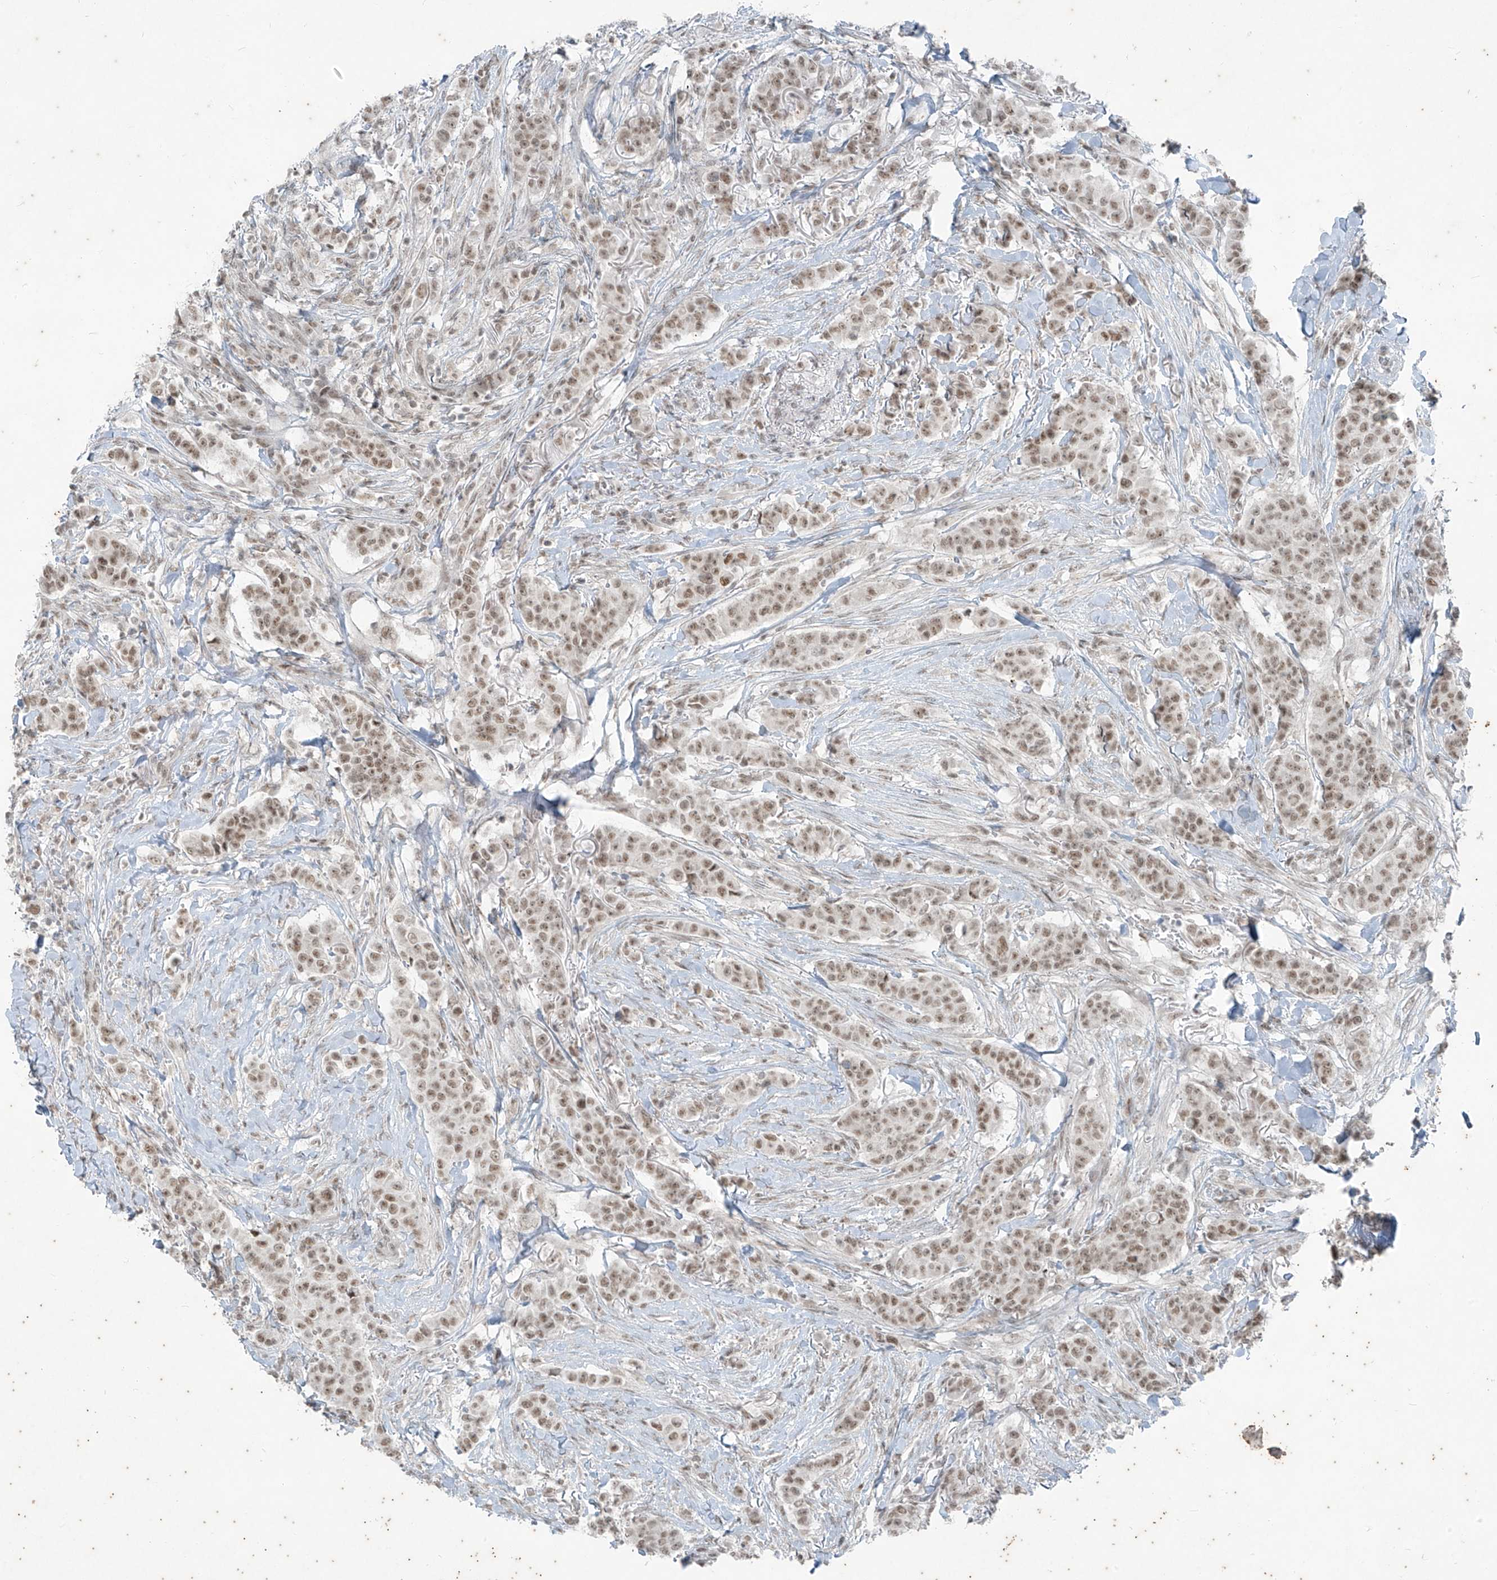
{"staining": {"intensity": "moderate", "quantity": ">75%", "location": "nuclear"}, "tissue": "breast cancer", "cell_type": "Tumor cells", "image_type": "cancer", "snomed": [{"axis": "morphology", "description": "Duct carcinoma"}, {"axis": "topography", "description": "Breast"}], "caption": "The photomicrograph shows staining of breast cancer, revealing moderate nuclear protein expression (brown color) within tumor cells.", "gene": "ZNF354B", "patient": {"sex": "female", "age": 40}}